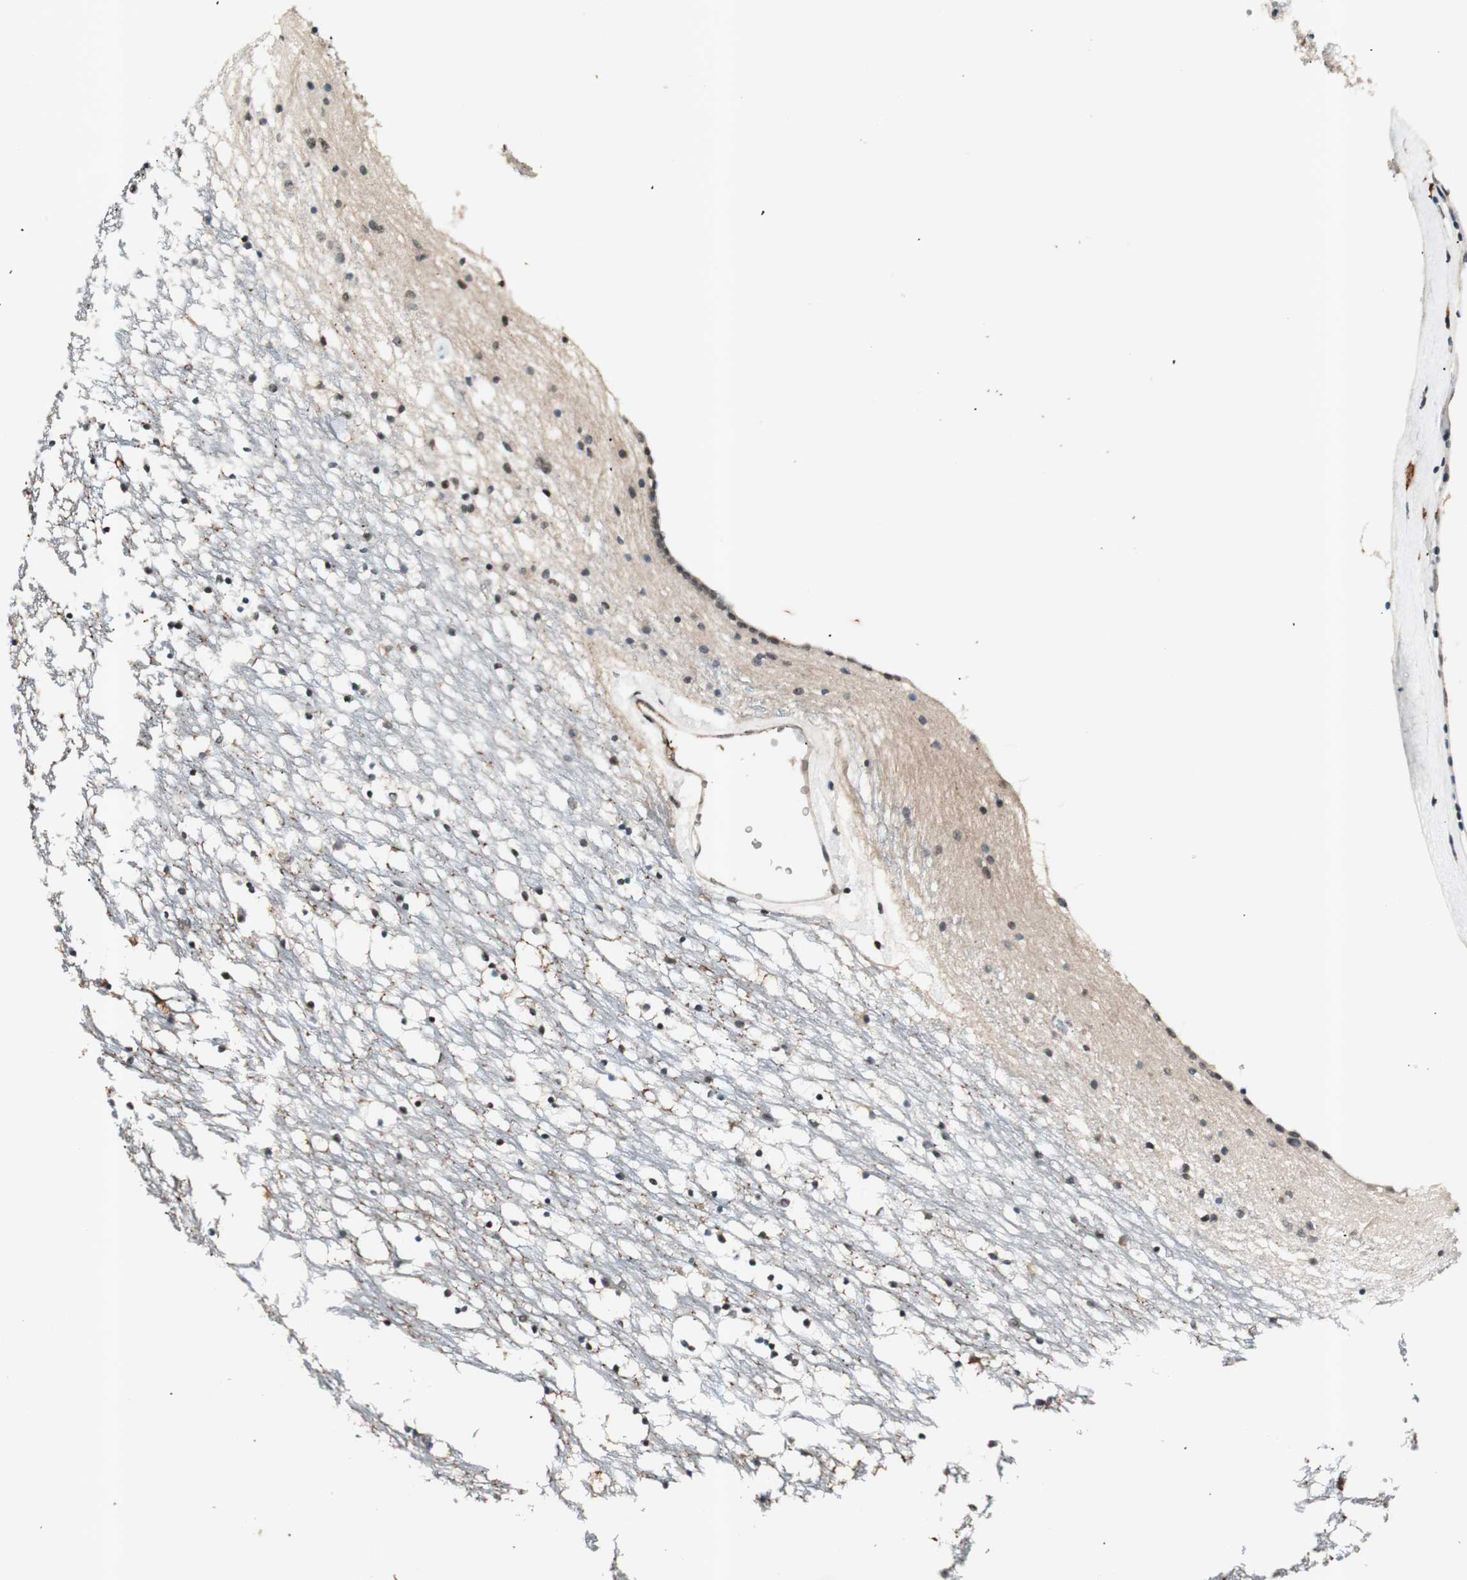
{"staining": {"intensity": "negative", "quantity": "none", "location": "none"}, "tissue": "caudate", "cell_type": "Glial cells", "image_type": "normal", "snomed": [{"axis": "morphology", "description": "Normal tissue, NOS"}, {"axis": "topography", "description": "Lateral ventricle wall"}], "caption": "Immunohistochemistry (IHC) of unremarkable human caudate displays no positivity in glial cells.", "gene": "NFRKB", "patient": {"sex": "male", "age": 45}}